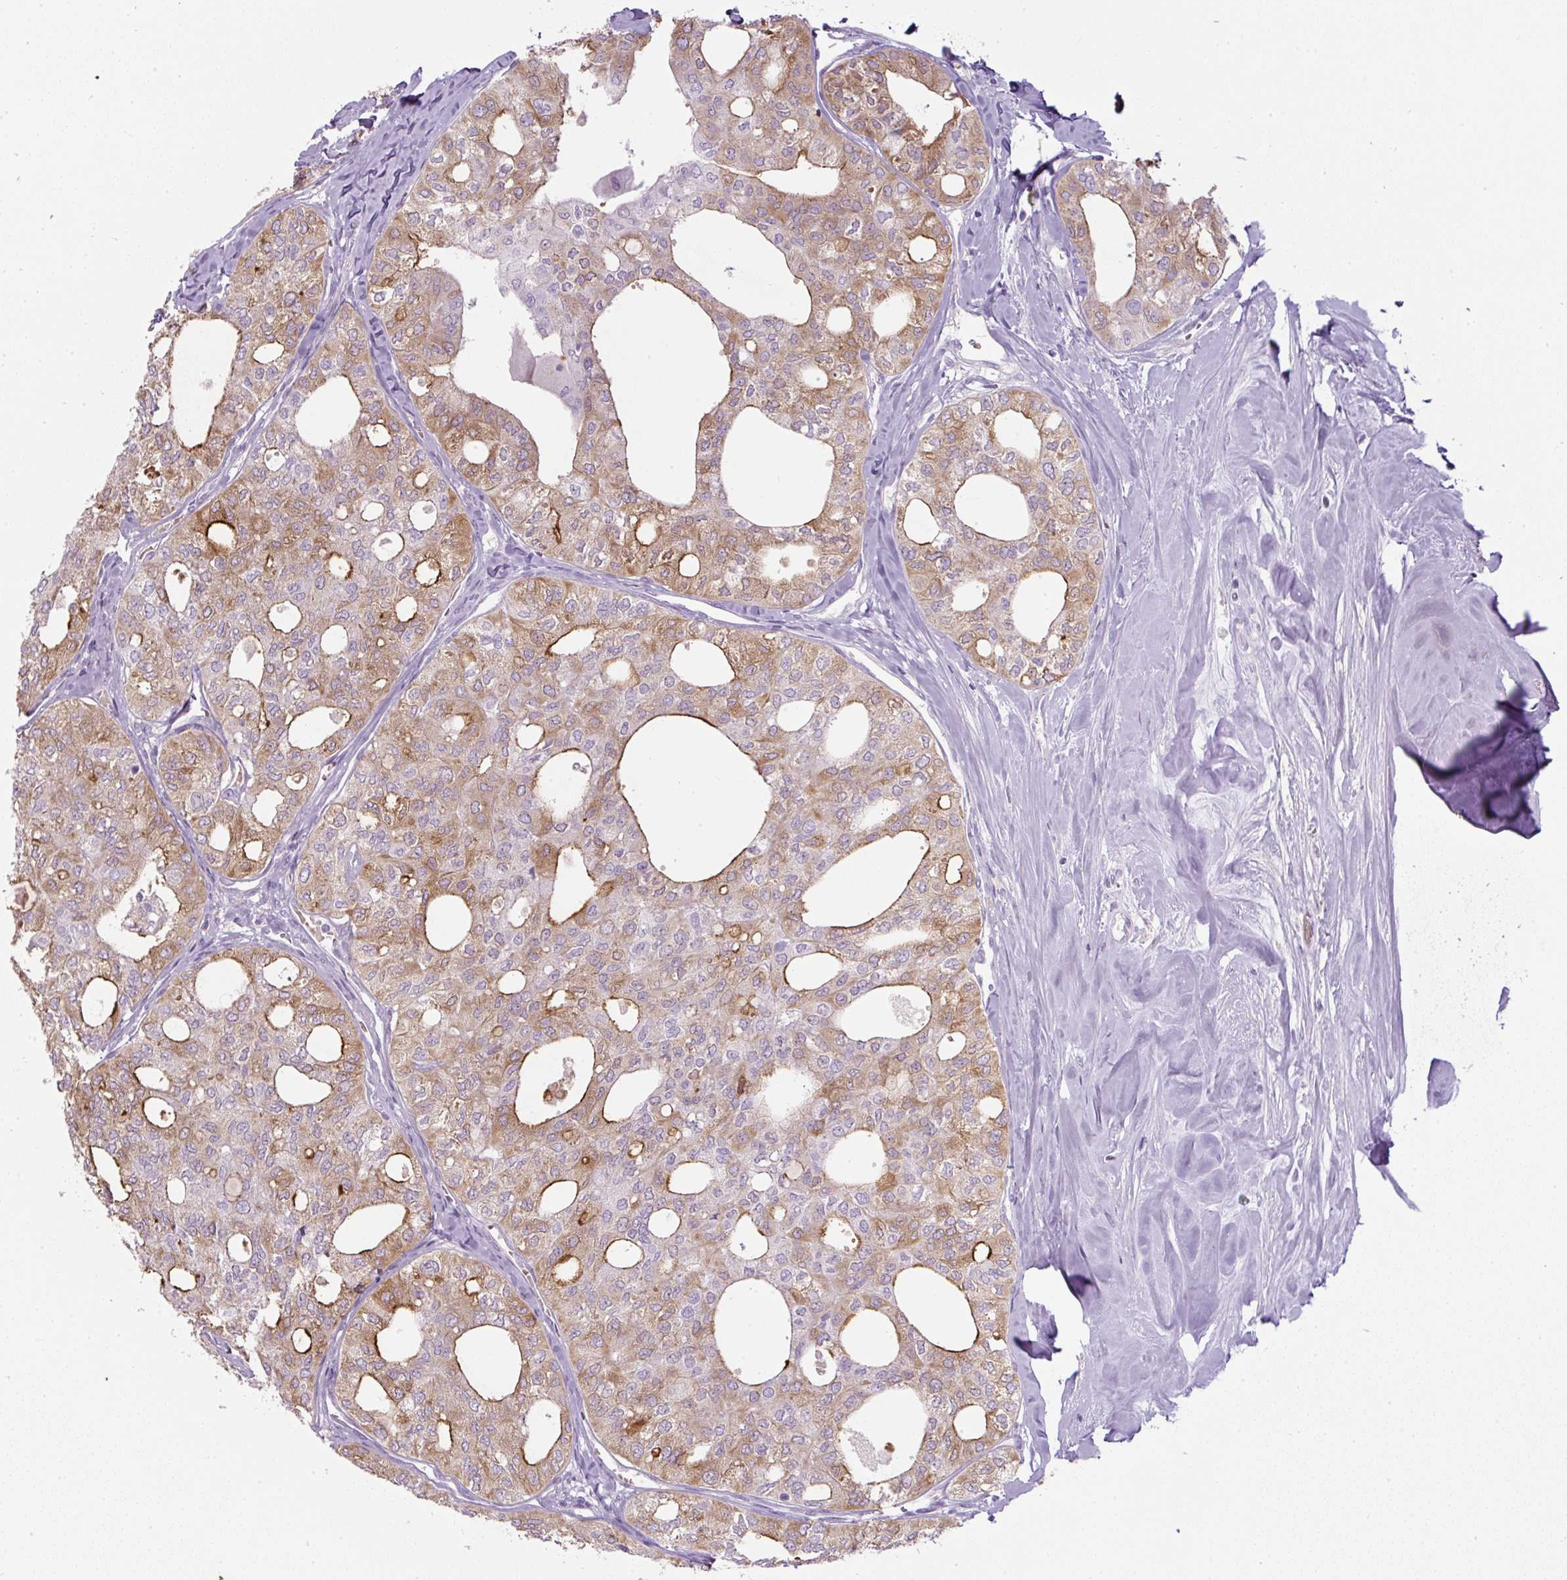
{"staining": {"intensity": "moderate", "quantity": "25%-75%", "location": "cytoplasmic/membranous"}, "tissue": "thyroid cancer", "cell_type": "Tumor cells", "image_type": "cancer", "snomed": [{"axis": "morphology", "description": "Follicular adenoma carcinoma, NOS"}, {"axis": "topography", "description": "Thyroid gland"}], "caption": "Immunohistochemical staining of thyroid cancer (follicular adenoma carcinoma) shows medium levels of moderate cytoplasmic/membranous expression in approximately 25%-75% of tumor cells.", "gene": "FGFBP3", "patient": {"sex": "male", "age": 75}}